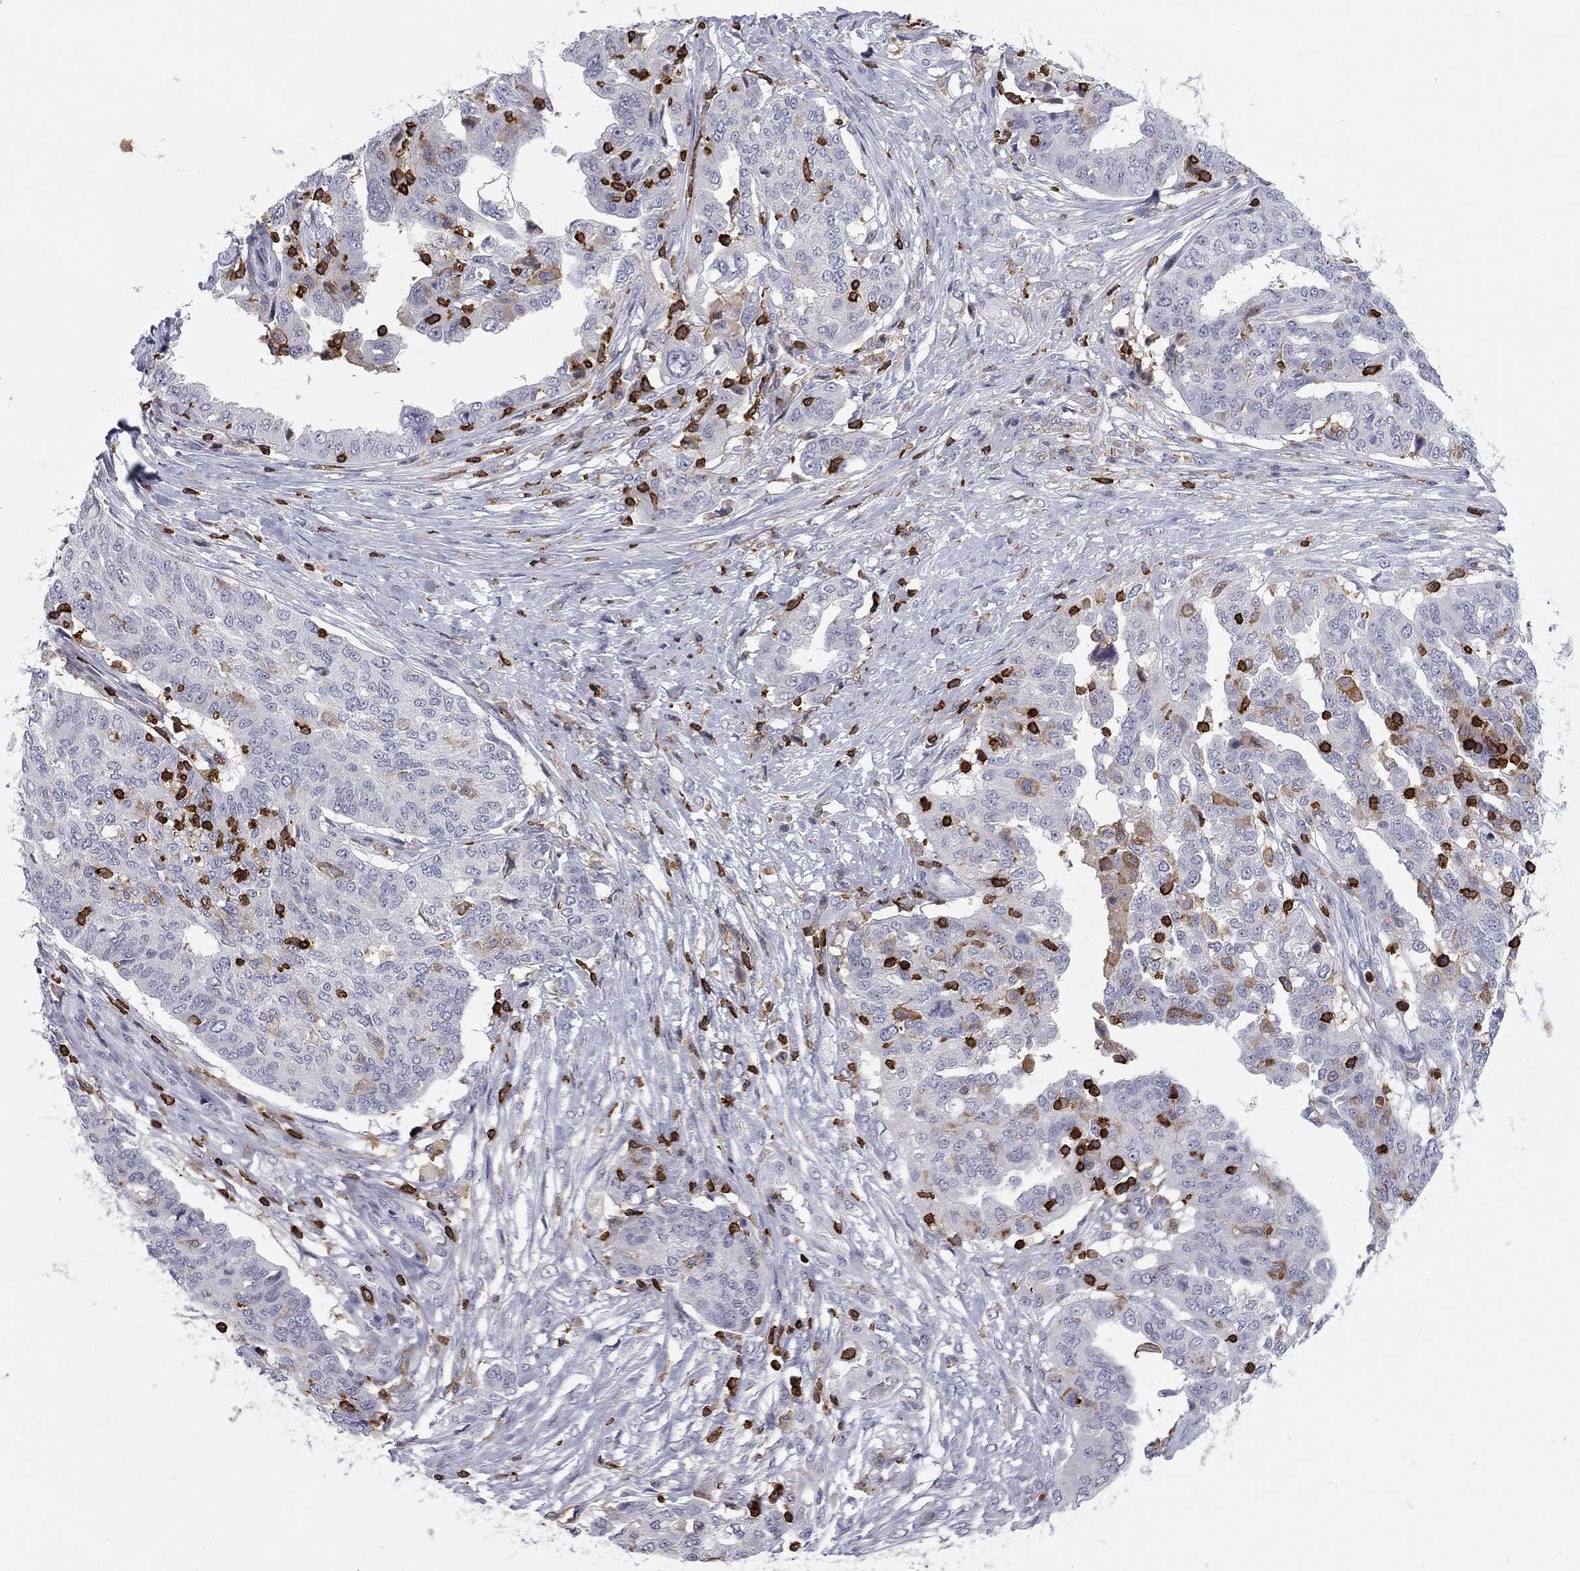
{"staining": {"intensity": "weak", "quantity": "<25%", "location": "cytoplasmic/membranous"}, "tissue": "ovarian cancer", "cell_type": "Tumor cells", "image_type": "cancer", "snomed": [{"axis": "morphology", "description": "Cystadenocarcinoma, serous, NOS"}, {"axis": "topography", "description": "Ovary"}], "caption": "An IHC photomicrograph of ovarian cancer is shown. There is no staining in tumor cells of ovarian cancer.", "gene": "ARHGAP27", "patient": {"sex": "female", "age": 67}}